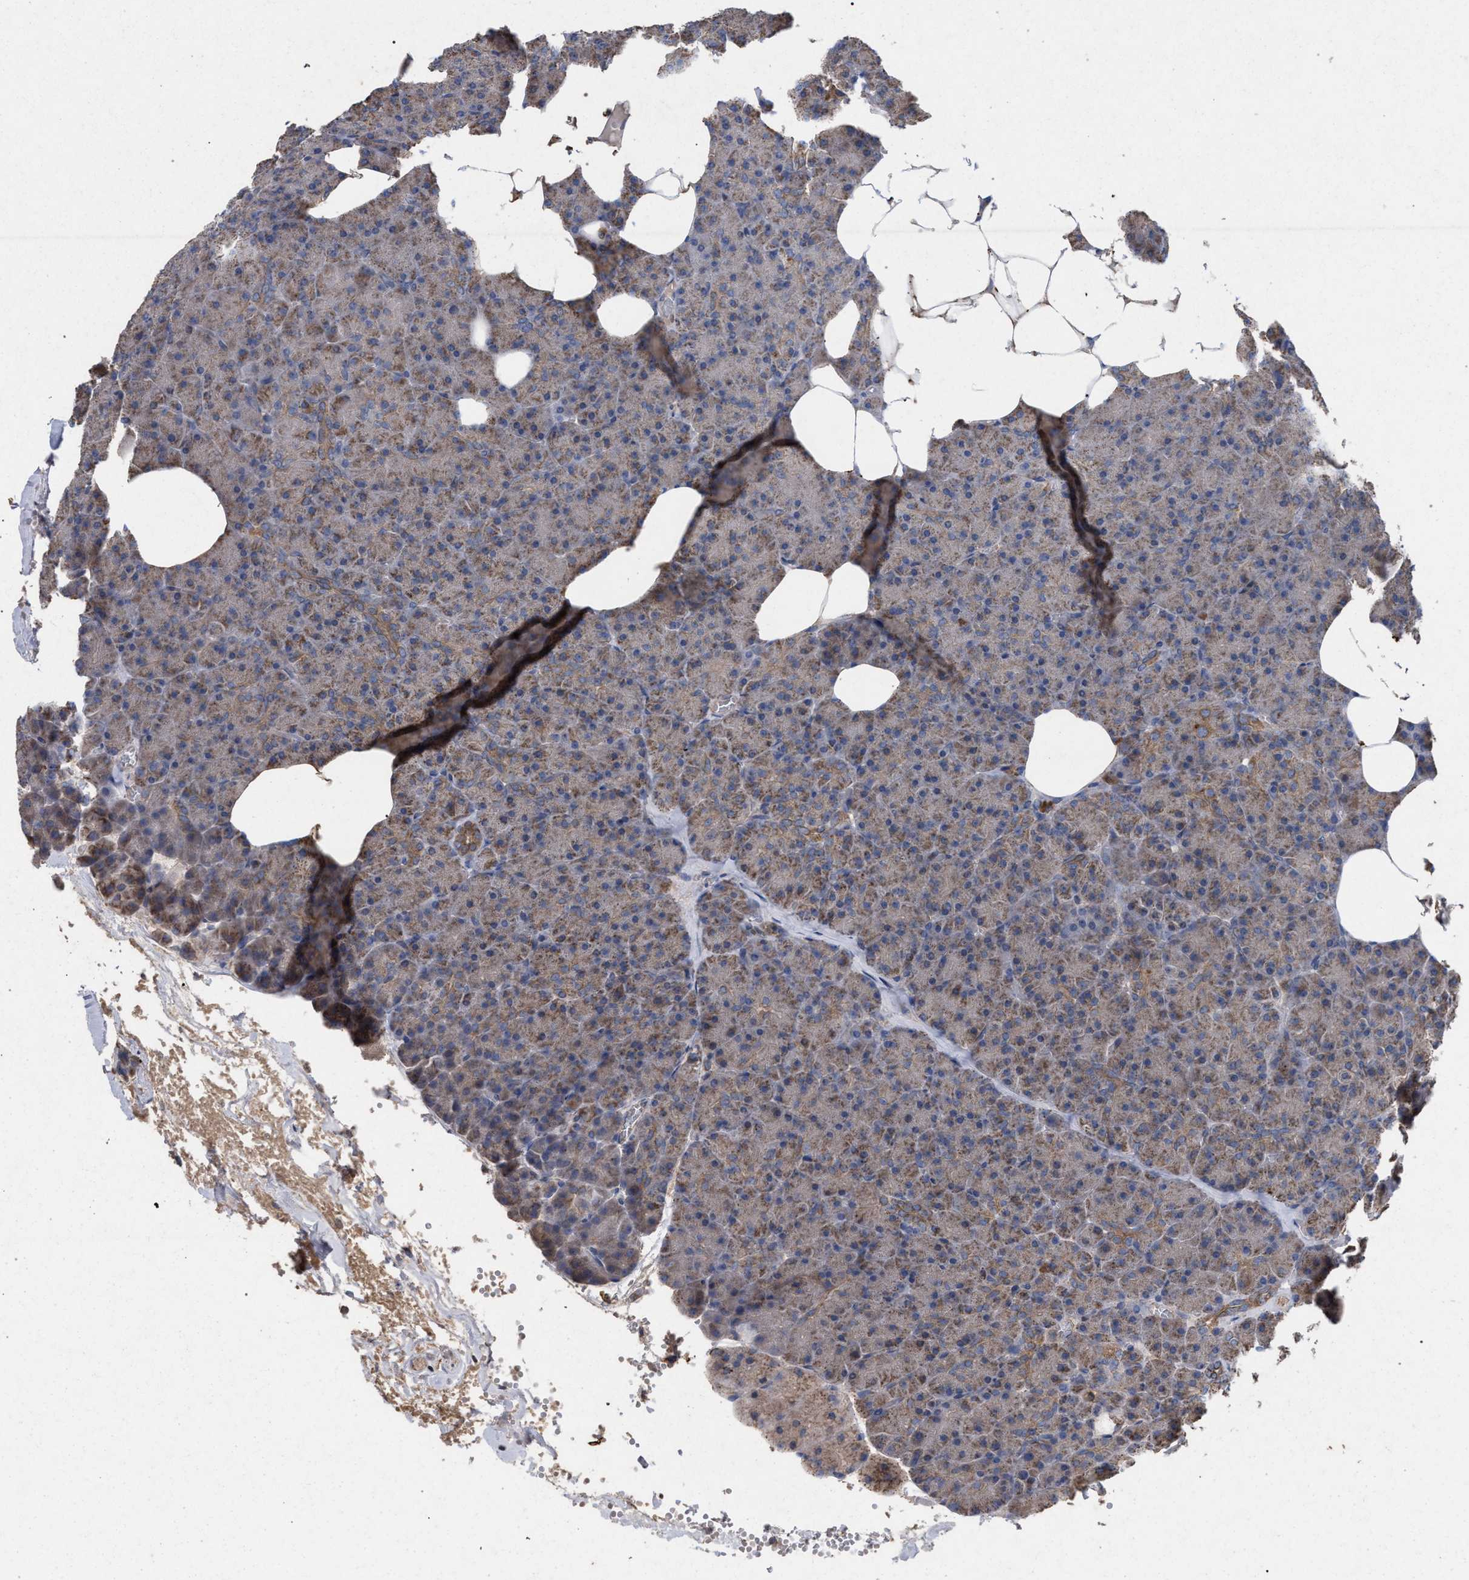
{"staining": {"intensity": "weak", "quantity": "25%-75%", "location": "cytoplasmic/membranous"}, "tissue": "pancreas", "cell_type": "Exocrine glandular cells", "image_type": "normal", "snomed": [{"axis": "morphology", "description": "Normal tissue, NOS"}, {"axis": "morphology", "description": "Carcinoid, malignant, NOS"}, {"axis": "topography", "description": "Pancreas"}], "caption": "Weak cytoplasmic/membranous protein expression is identified in approximately 25%-75% of exocrine glandular cells in pancreas. (DAB (3,3'-diaminobenzidine) IHC with brightfield microscopy, high magnification).", "gene": "BCL2L12", "patient": {"sex": "female", "age": 35}}